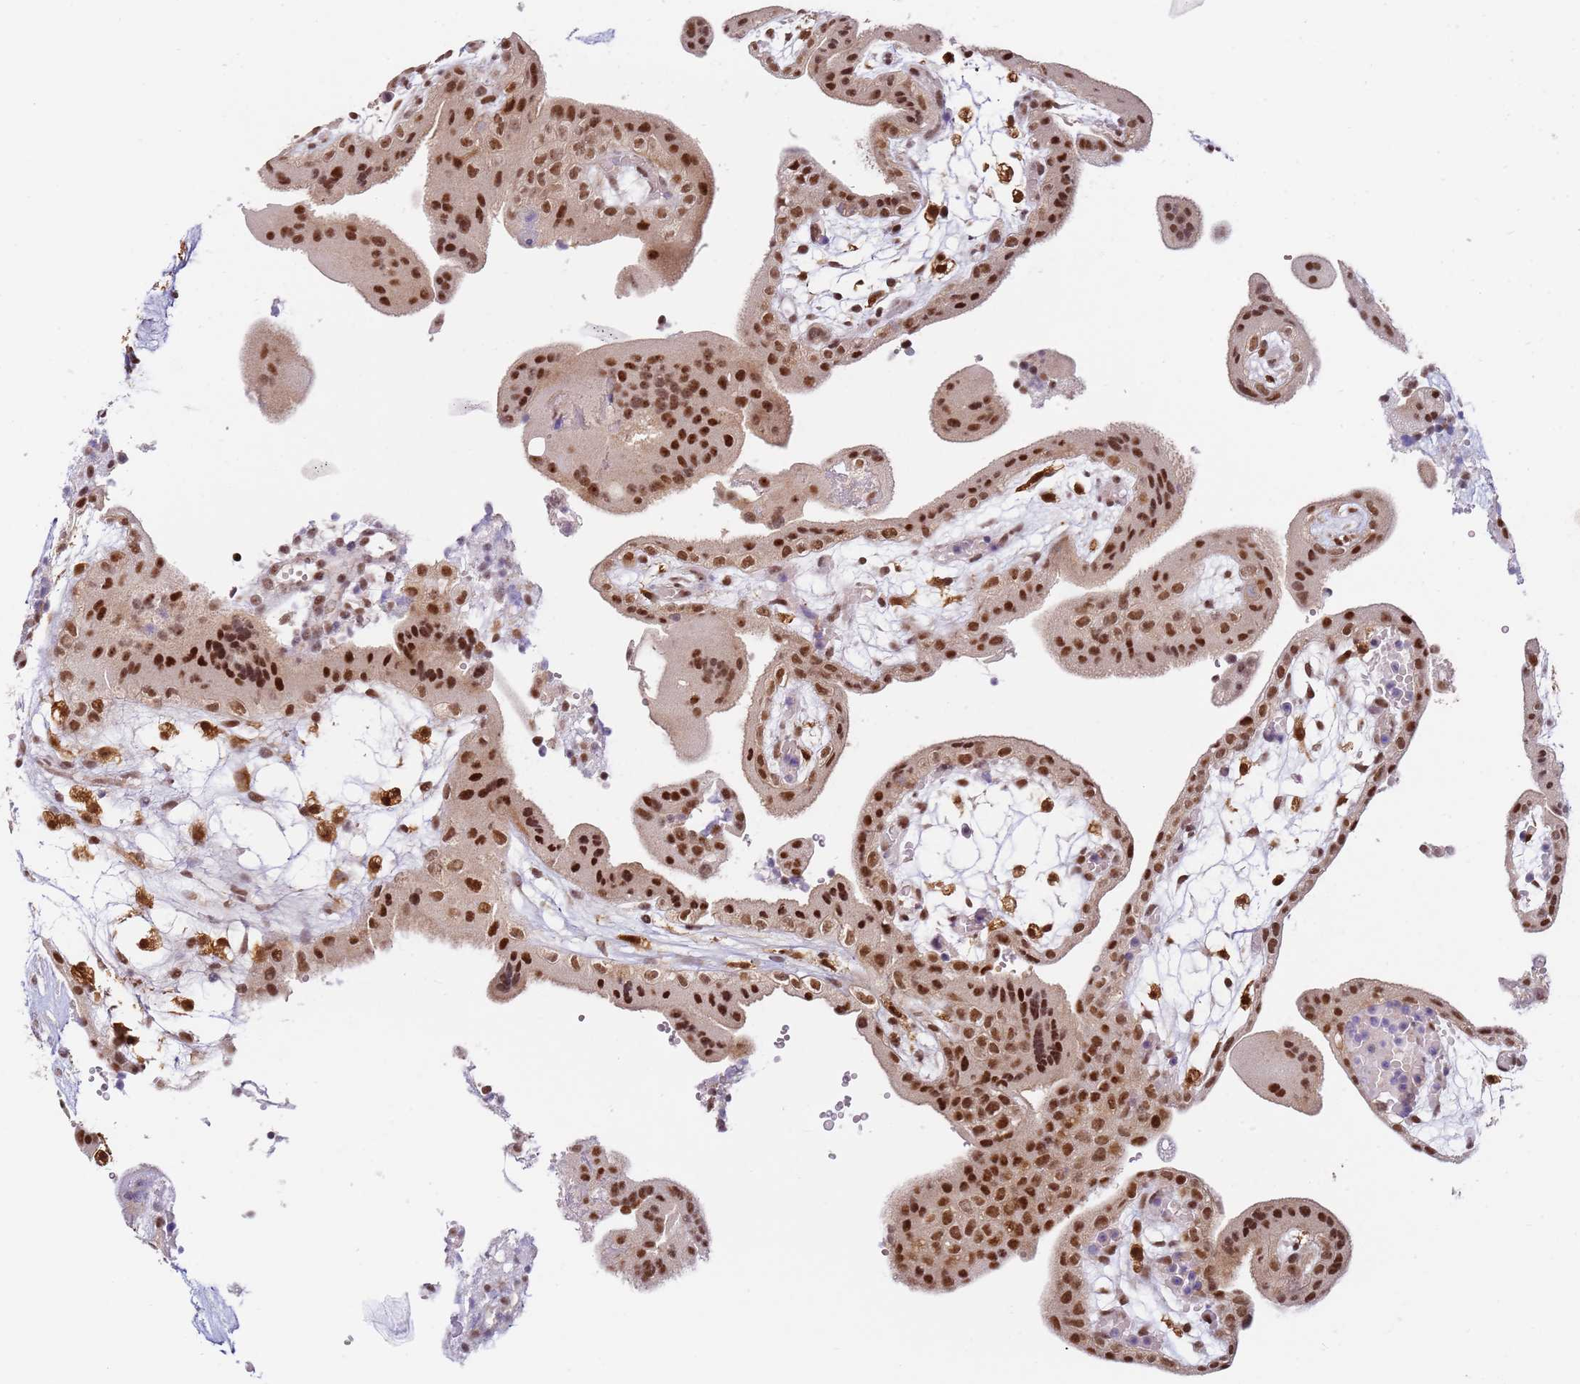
{"staining": {"intensity": "strong", "quantity": "<25%", "location": "cytoplasmic/membranous,nuclear"}, "tissue": "placenta", "cell_type": "Decidual cells", "image_type": "normal", "snomed": [{"axis": "morphology", "description": "Normal tissue, NOS"}, {"axis": "topography", "description": "Placenta"}], "caption": "Immunohistochemical staining of unremarkable placenta exhibits <25% levels of strong cytoplasmic/membranous,nuclear protein expression in about <25% of decidual cells. The protein is shown in brown color, while the nuclei are stained blue.", "gene": "LGALSL", "patient": {"sex": "female", "age": 18}}